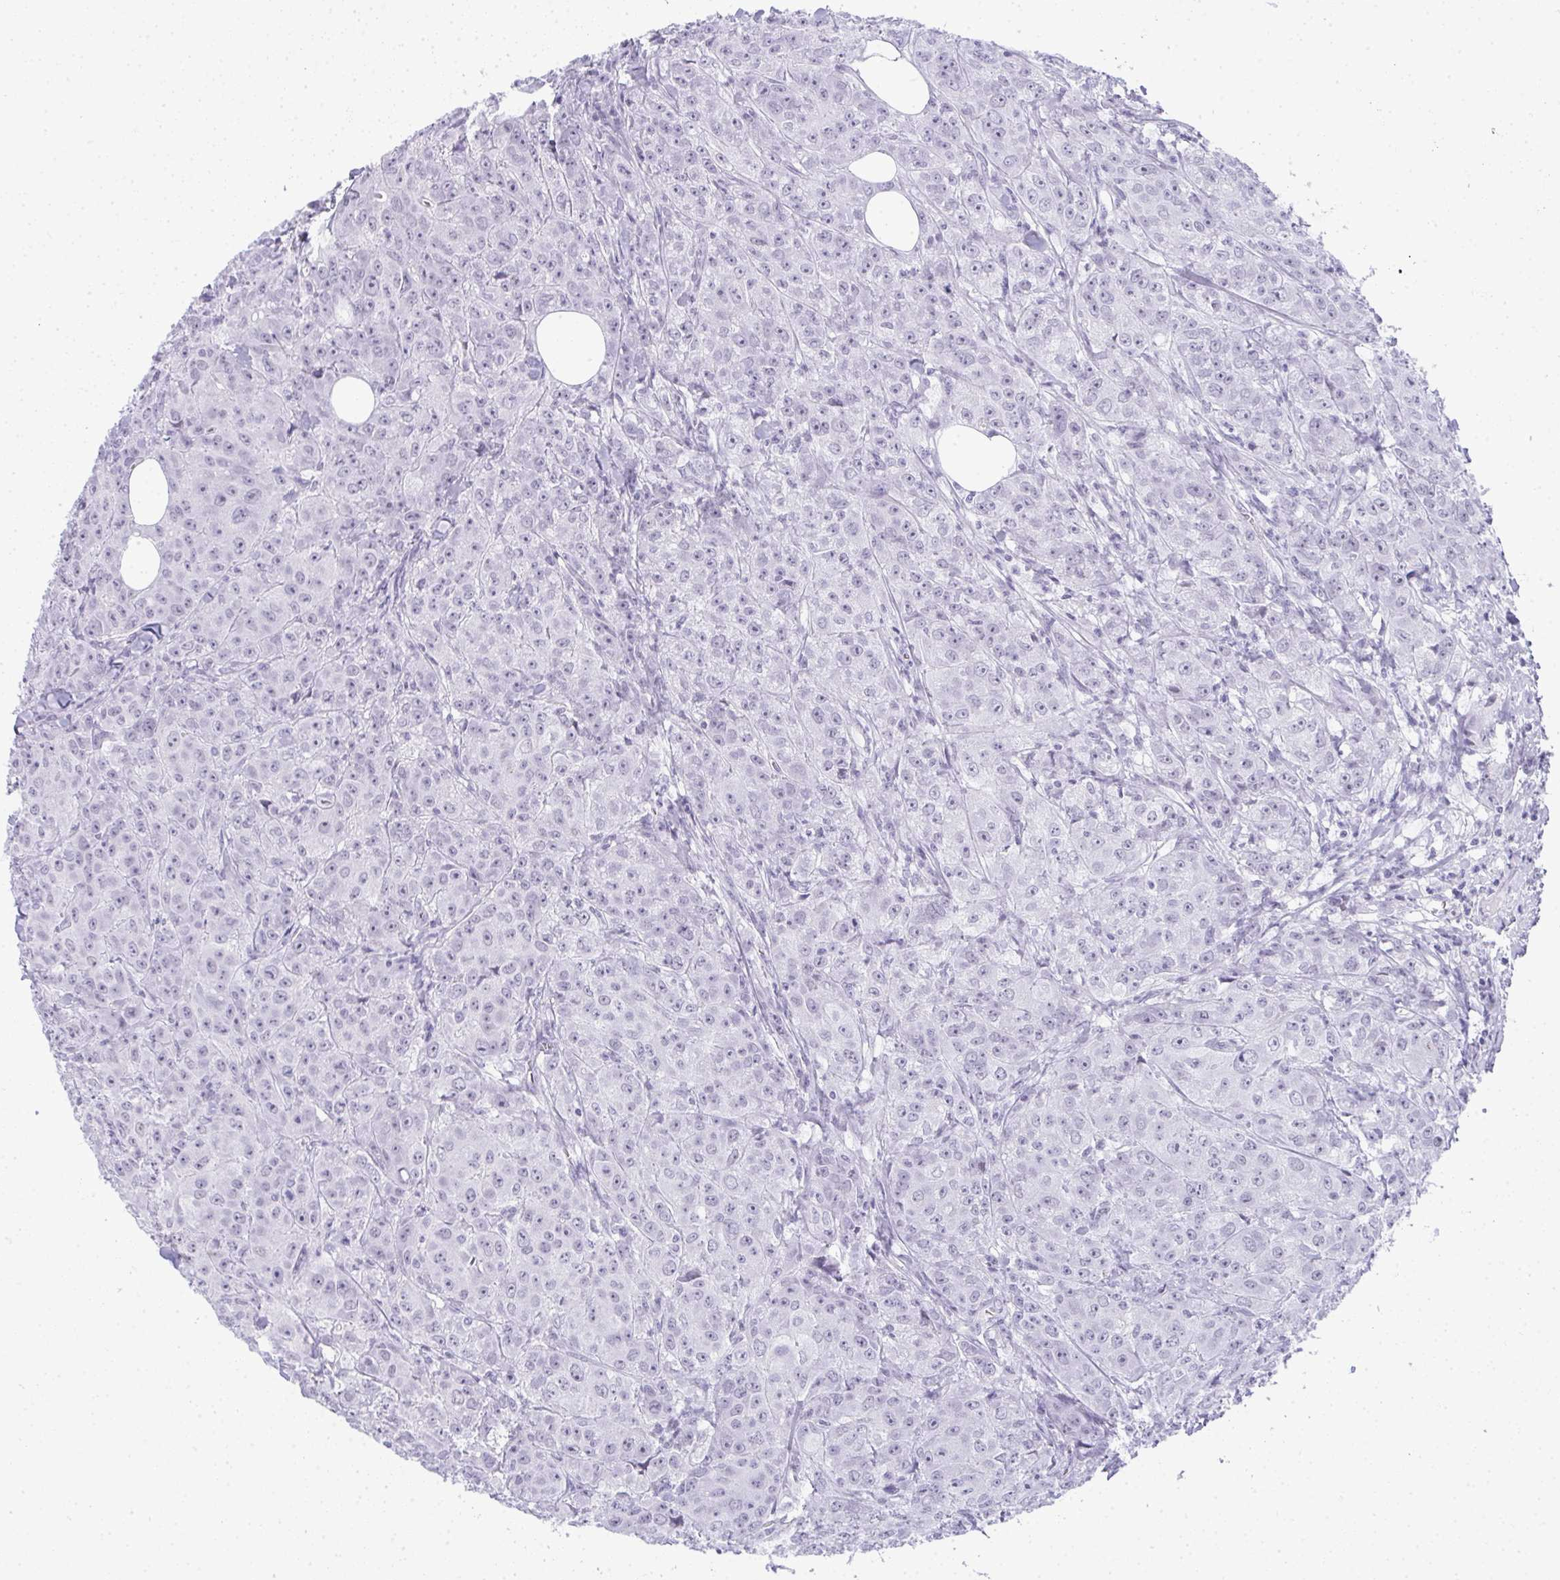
{"staining": {"intensity": "negative", "quantity": "none", "location": "none"}, "tissue": "breast cancer", "cell_type": "Tumor cells", "image_type": "cancer", "snomed": [{"axis": "morphology", "description": "Normal tissue, NOS"}, {"axis": "morphology", "description": "Duct carcinoma"}, {"axis": "topography", "description": "Breast"}], "caption": "A micrograph of breast cancer stained for a protein demonstrates no brown staining in tumor cells.", "gene": "PLA2G1B", "patient": {"sex": "female", "age": 43}}